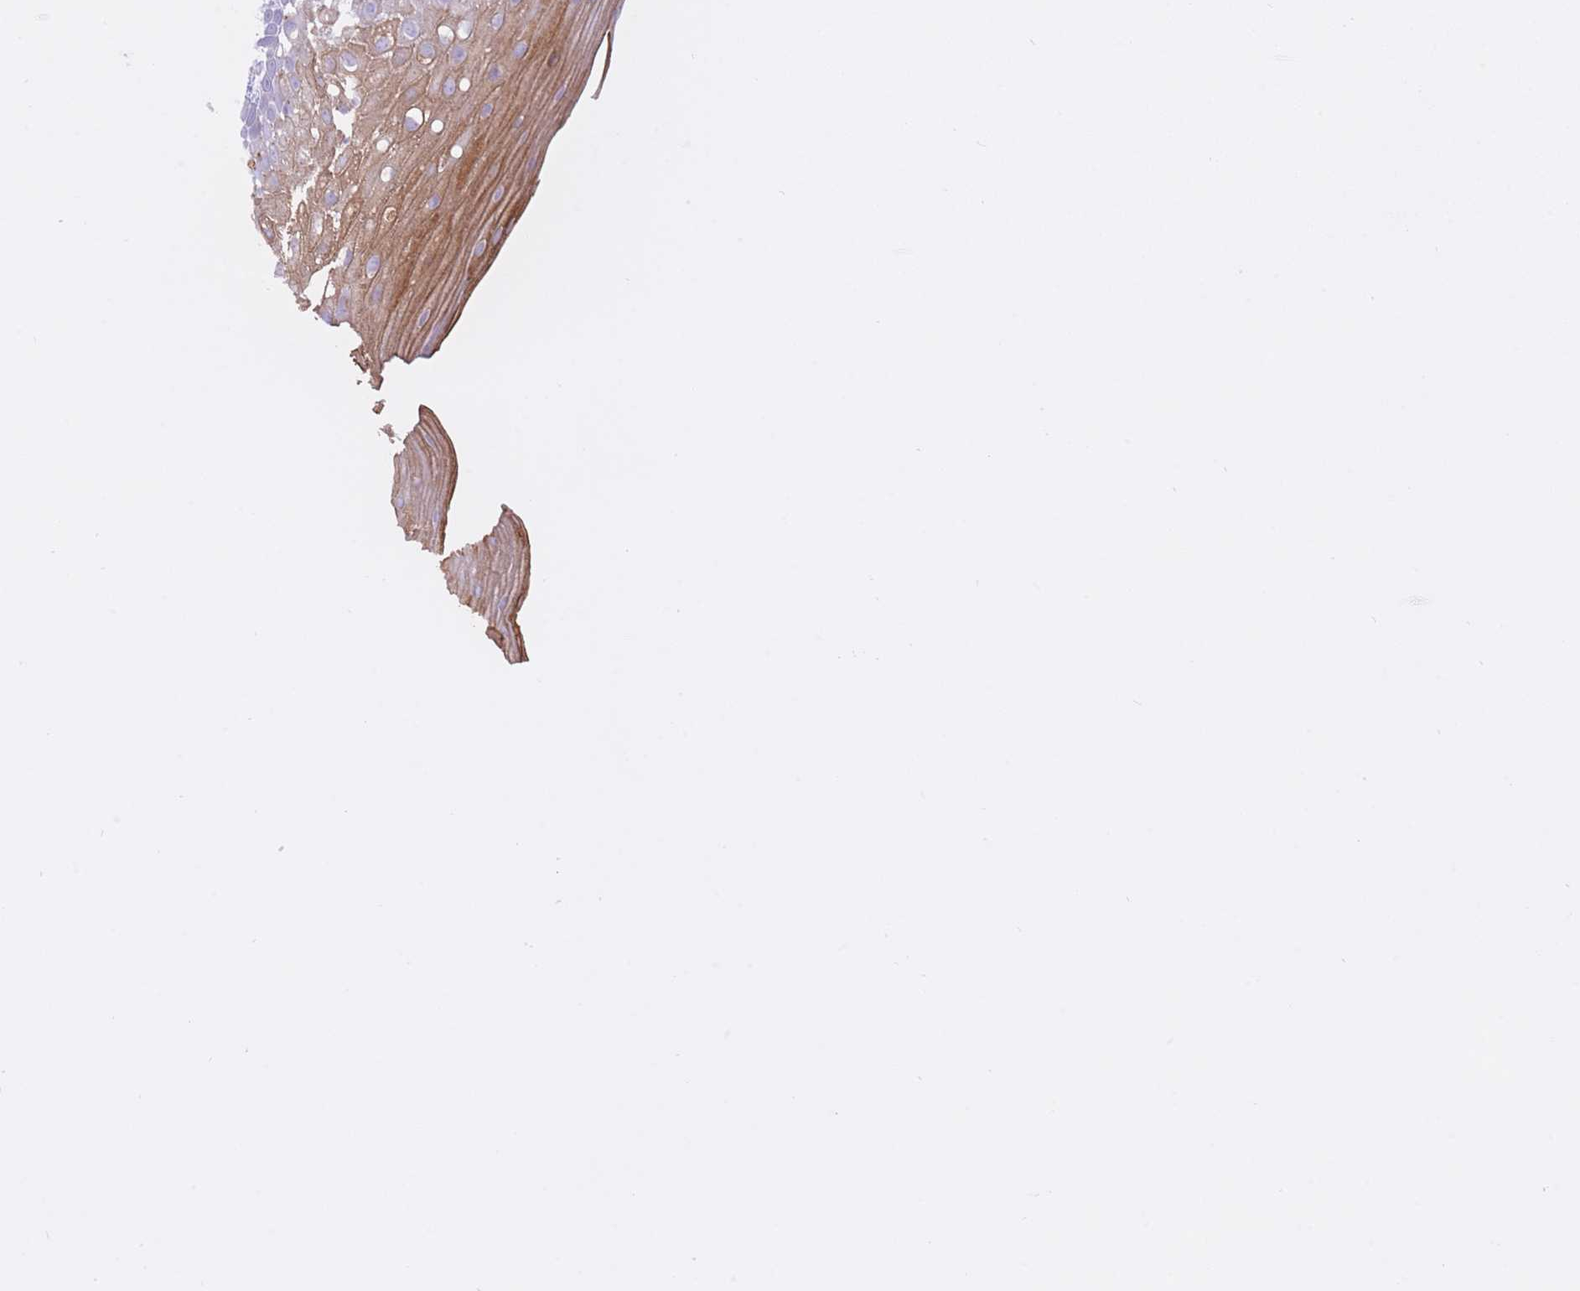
{"staining": {"intensity": "strong", "quantity": "<25%", "location": "cytoplasmic/membranous"}, "tissue": "oral mucosa", "cell_type": "Squamous epithelial cells", "image_type": "normal", "snomed": [{"axis": "morphology", "description": "Normal tissue, NOS"}, {"axis": "topography", "description": "Oral tissue"}, {"axis": "topography", "description": "Tounge, NOS"}], "caption": "Immunohistochemistry of normal oral mucosa demonstrates medium levels of strong cytoplasmic/membranous positivity in approximately <25% of squamous epithelial cells. Immunohistochemistry (ihc) stains the protein of interest in brown and the nuclei are stained blue.", "gene": "AP3S1", "patient": {"sex": "female", "age": 81}}